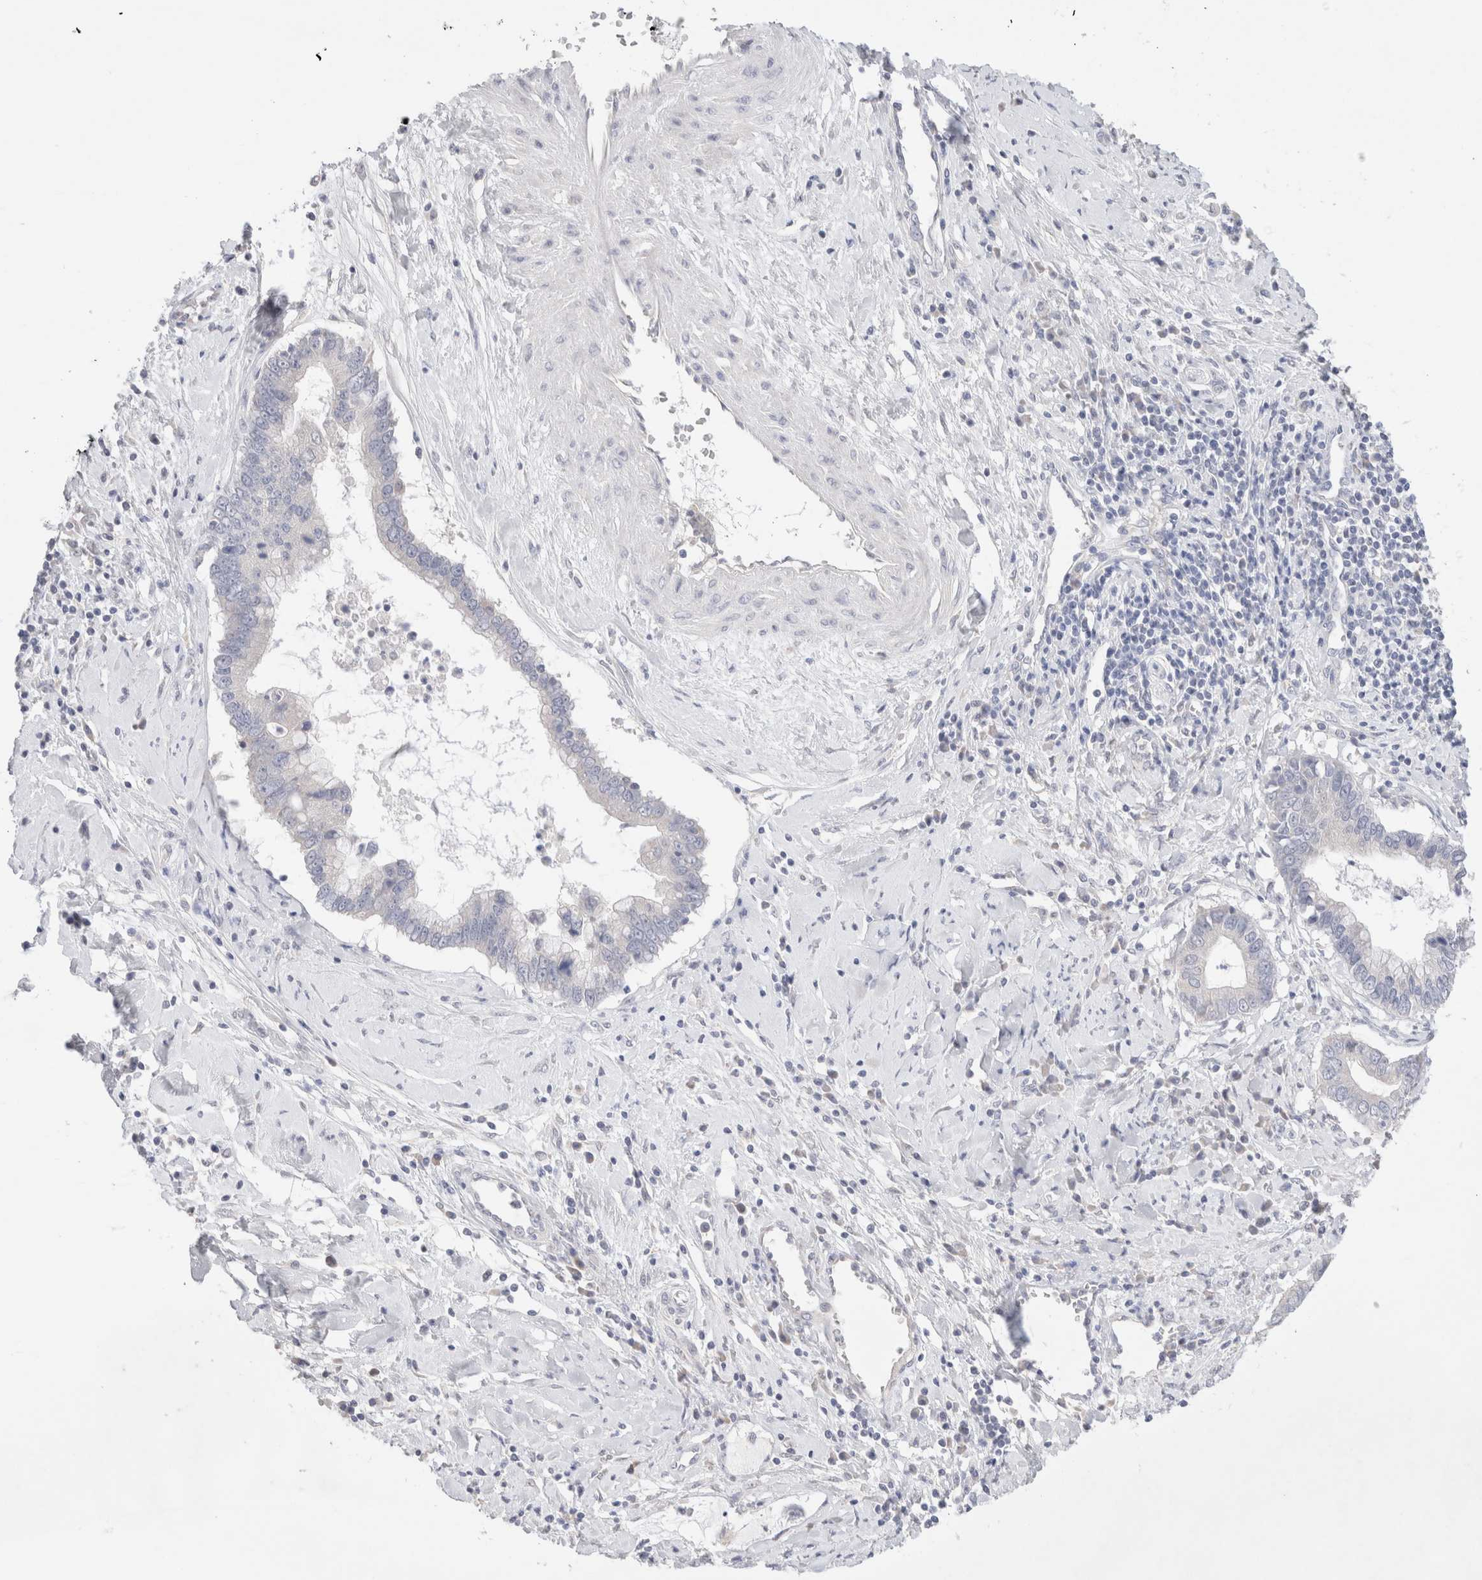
{"staining": {"intensity": "negative", "quantity": "none", "location": "none"}, "tissue": "cervical cancer", "cell_type": "Tumor cells", "image_type": "cancer", "snomed": [{"axis": "morphology", "description": "Adenocarcinoma, NOS"}, {"axis": "topography", "description": "Cervix"}], "caption": "The photomicrograph reveals no staining of tumor cells in cervical cancer.", "gene": "SPATA20", "patient": {"sex": "female", "age": 44}}